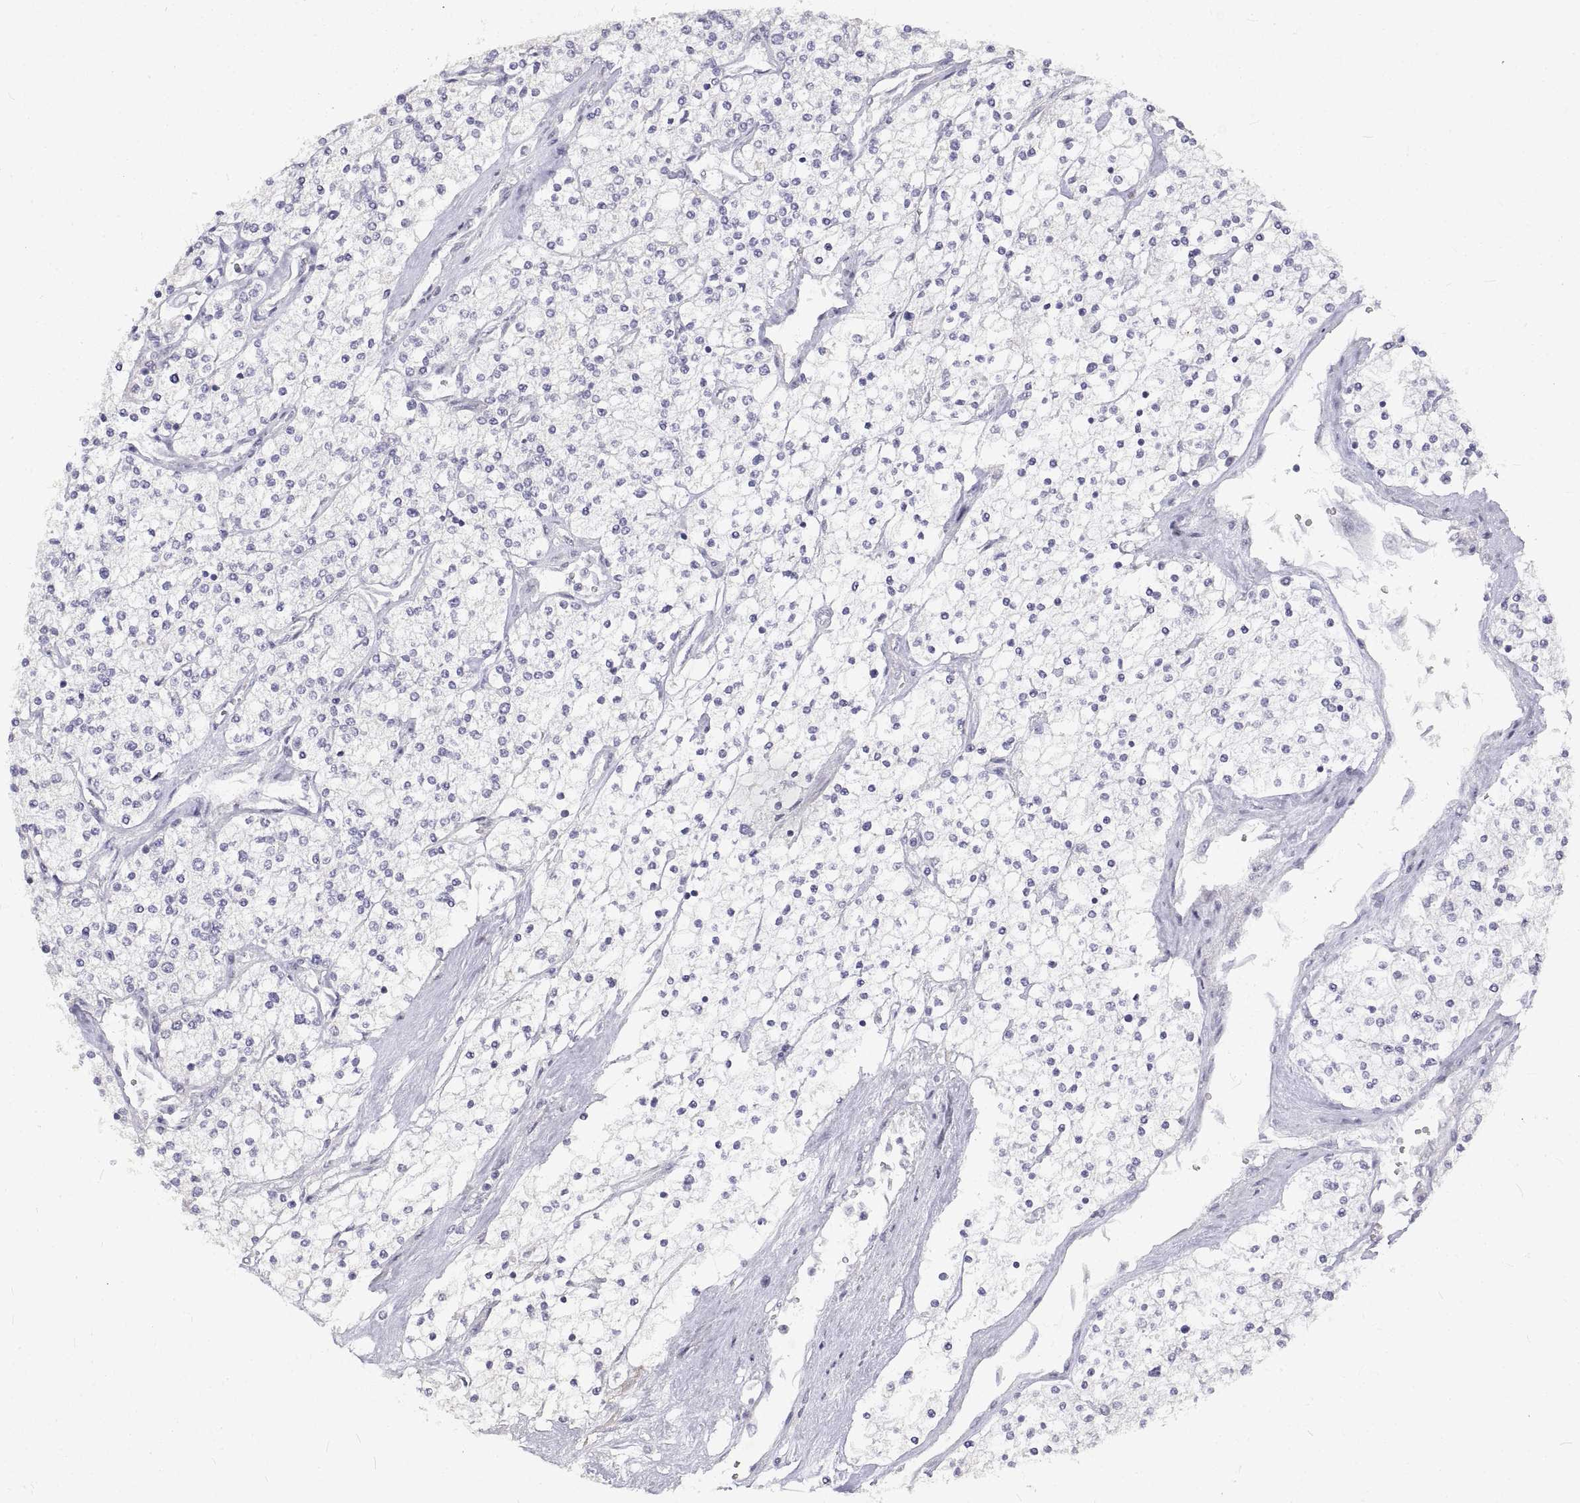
{"staining": {"intensity": "negative", "quantity": "none", "location": "none"}, "tissue": "renal cancer", "cell_type": "Tumor cells", "image_type": "cancer", "snomed": [{"axis": "morphology", "description": "Adenocarcinoma, NOS"}, {"axis": "topography", "description": "Kidney"}], "caption": "Immunohistochemistry photomicrograph of neoplastic tissue: renal cancer (adenocarcinoma) stained with DAB (3,3'-diaminobenzidine) reveals no significant protein expression in tumor cells.", "gene": "ANO2", "patient": {"sex": "male", "age": 80}}